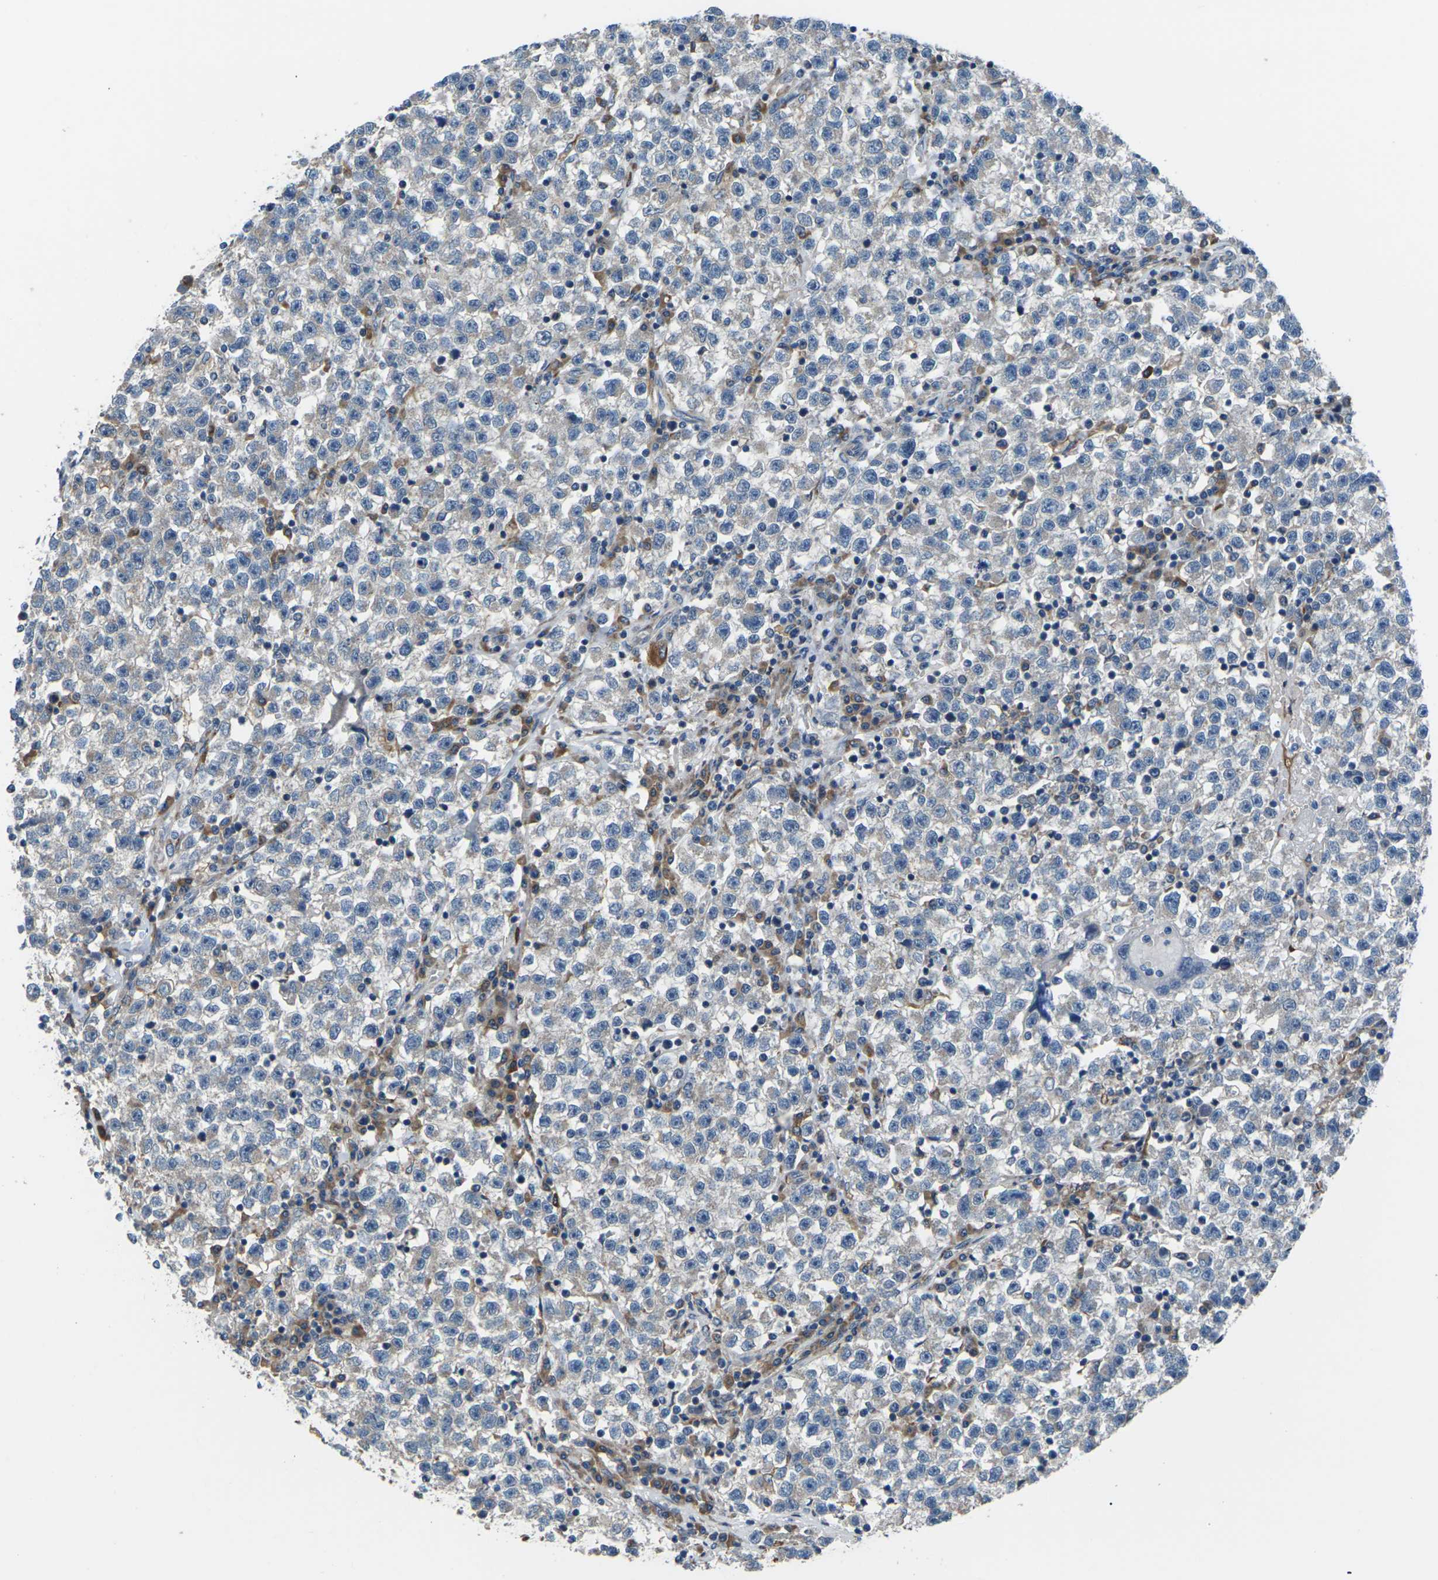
{"staining": {"intensity": "weak", "quantity": "<25%", "location": "cytoplasmic/membranous"}, "tissue": "testis cancer", "cell_type": "Tumor cells", "image_type": "cancer", "snomed": [{"axis": "morphology", "description": "Seminoma, NOS"}, {"axis": "topography", "description": "Testis"}], "caption": "A micrograph of human seminoma (testis) is negative for staining in tumor cells.", "gene": "GABRP", "patient": {"sex": "male", "age": 22}}